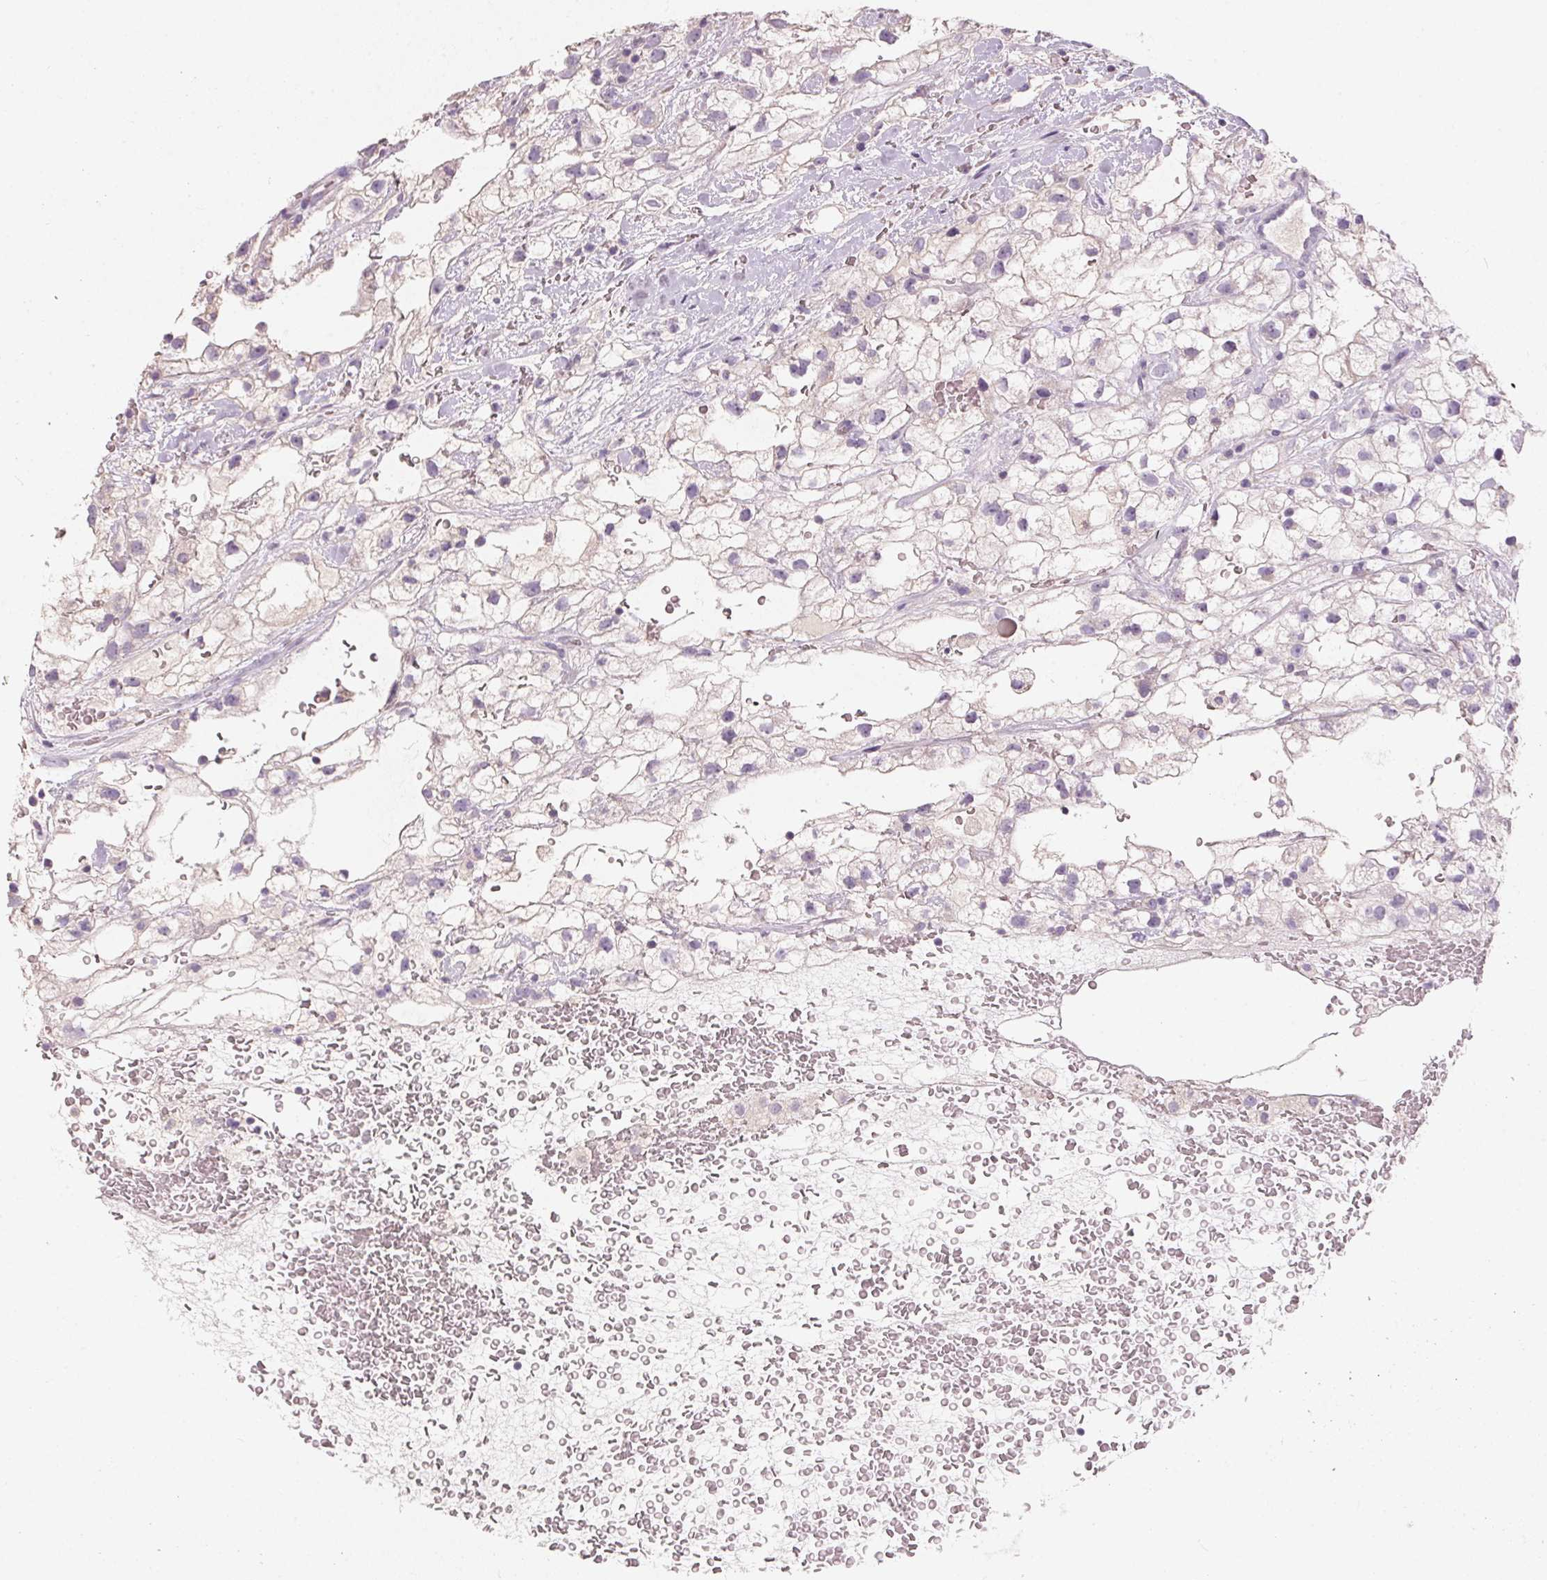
{"staining": {"intensity": "negative", "quantity": "none", "location": "none"}, "tissue": "renal cancer", "cell_type": "Tumor cells", "image_type": "cancer", "snomed": [{"axis": "morphology", "description": "Adenocarcinoma, NOS"}, {"axis": "topography", "description": "Kidney"}], "caption": "This is an immunohistochemistry photomicrograph of renal cancer. There is no expression in tumor cells.", "gene": "HSD17B1", "patient": {"sex": "male", "age": 59}}